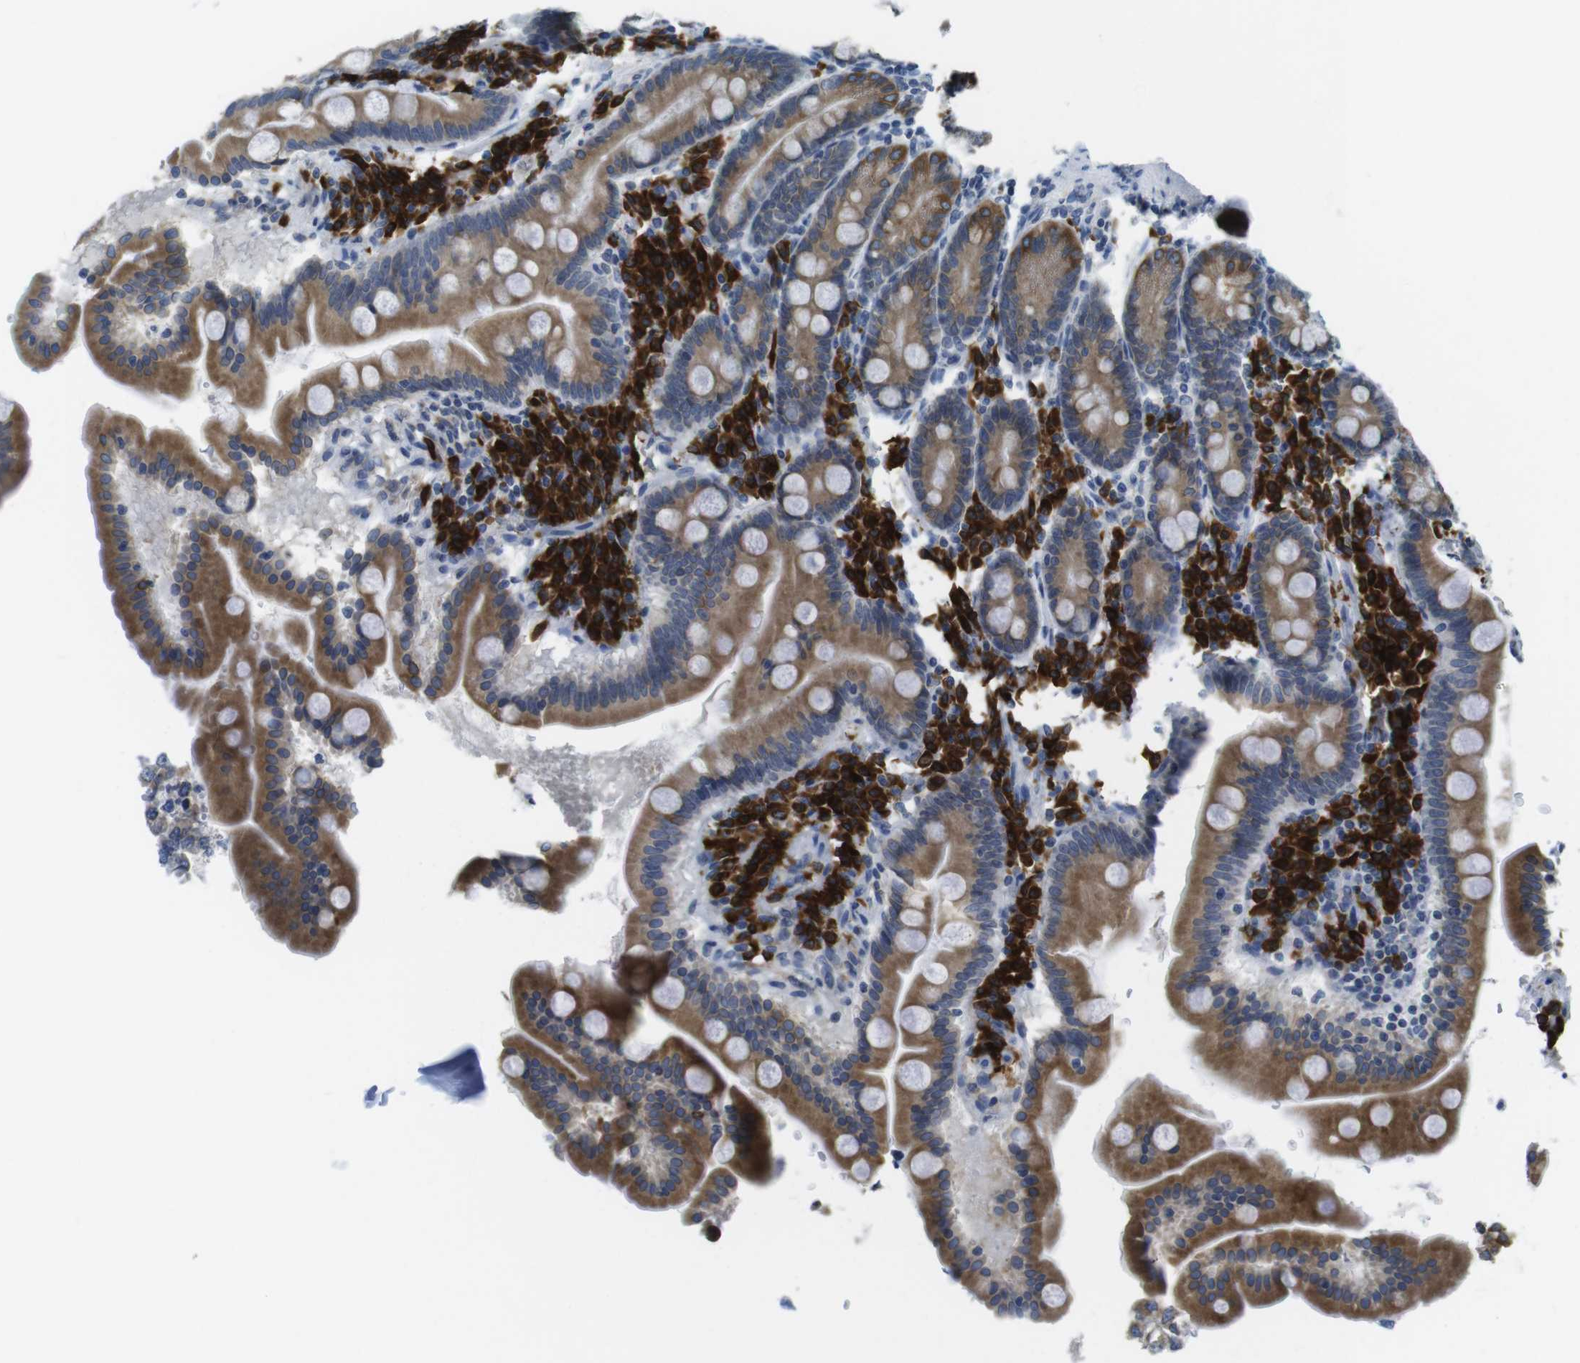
{"staining": {"intensity": "moderate", "quantity": ">75%", "location": "cytoplasmic/membranous"}, "tissue": "duodenum", "cell_type": "Glandular cells", "image_type": "normal", "snomed": [{"axis": "morphology", "description": "Normal tissue, NOS"}, {"axis": "topography", "description": "Duodenum"}], "caption": "High-magnification brightfield microscopy of normal duodenum stained with DAB (3,3'-diaminobenzidine) (brown) and counterstained with hematoxylin (blue). glandular cells exhibit moderate cytoplasmic/membranous positivity is identified in approximately>75% of cells.", "gene": "CLPTM1L", "patient": {"sex": "male", "age": 50}}